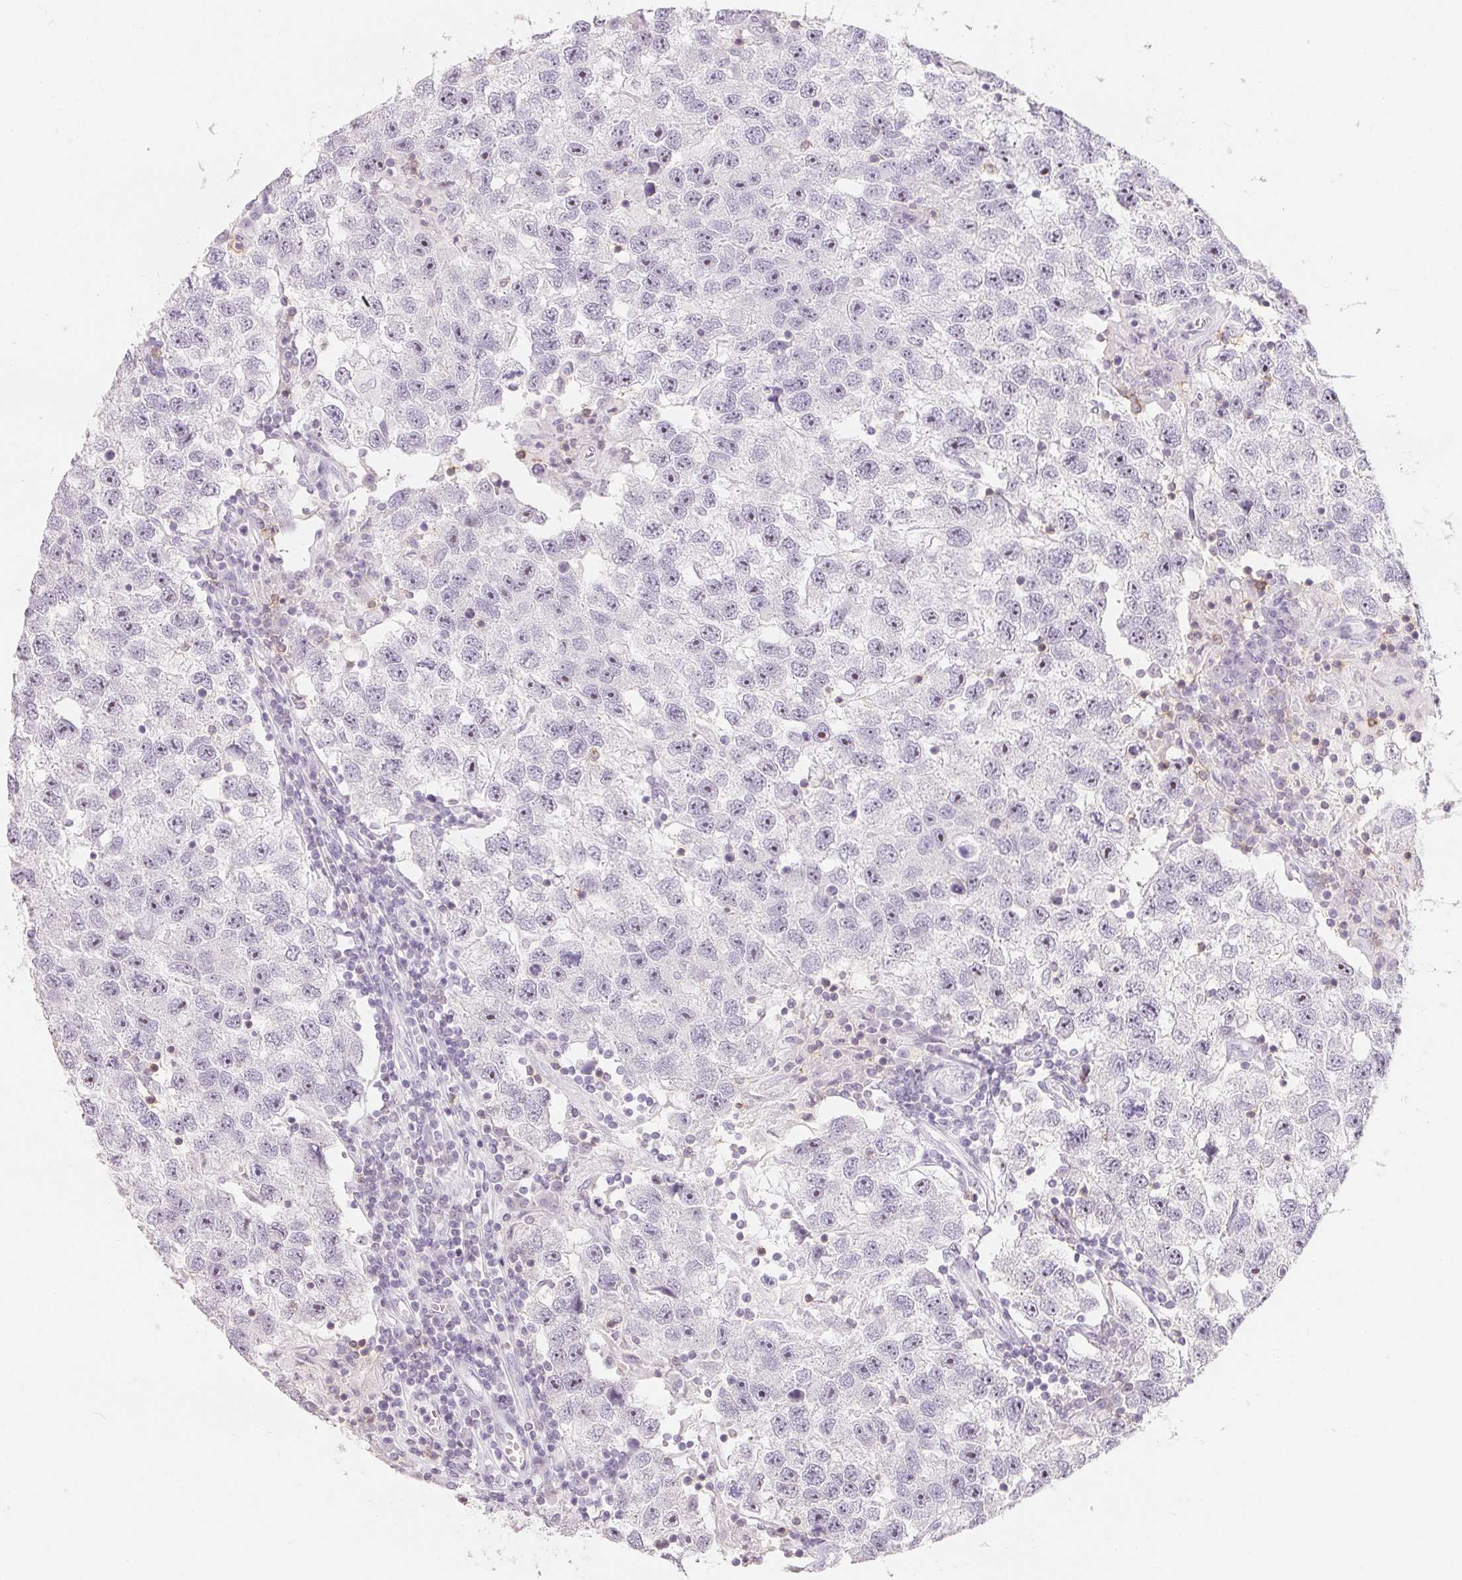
{"staining": {"intensity": "moderate", "quantity": "<25%", "location": "nuclear"}, "tissue": "testis cancer", "cell_type": "Tumor cells", "image_type": "cancer", "snomed": [{"axis": "morphology", "description": "Seminoma, NOS"}, {"axis": "topography", "description": "Testis"}], "caption": "A high-resolution photomicrograph shows immunohistochemistry (IHC) staining of testis seminoma, which reveals moderate nuclear positivity in approximately <25% of tumor cells. The staining was performed using DAB (3,3'-diaminobenzidine), with brown indicating positive protein expression. Nuclei are stained blue with hematoxylin.", "gene": "CD69", "patient": {"sex": "male", "age": 26}}